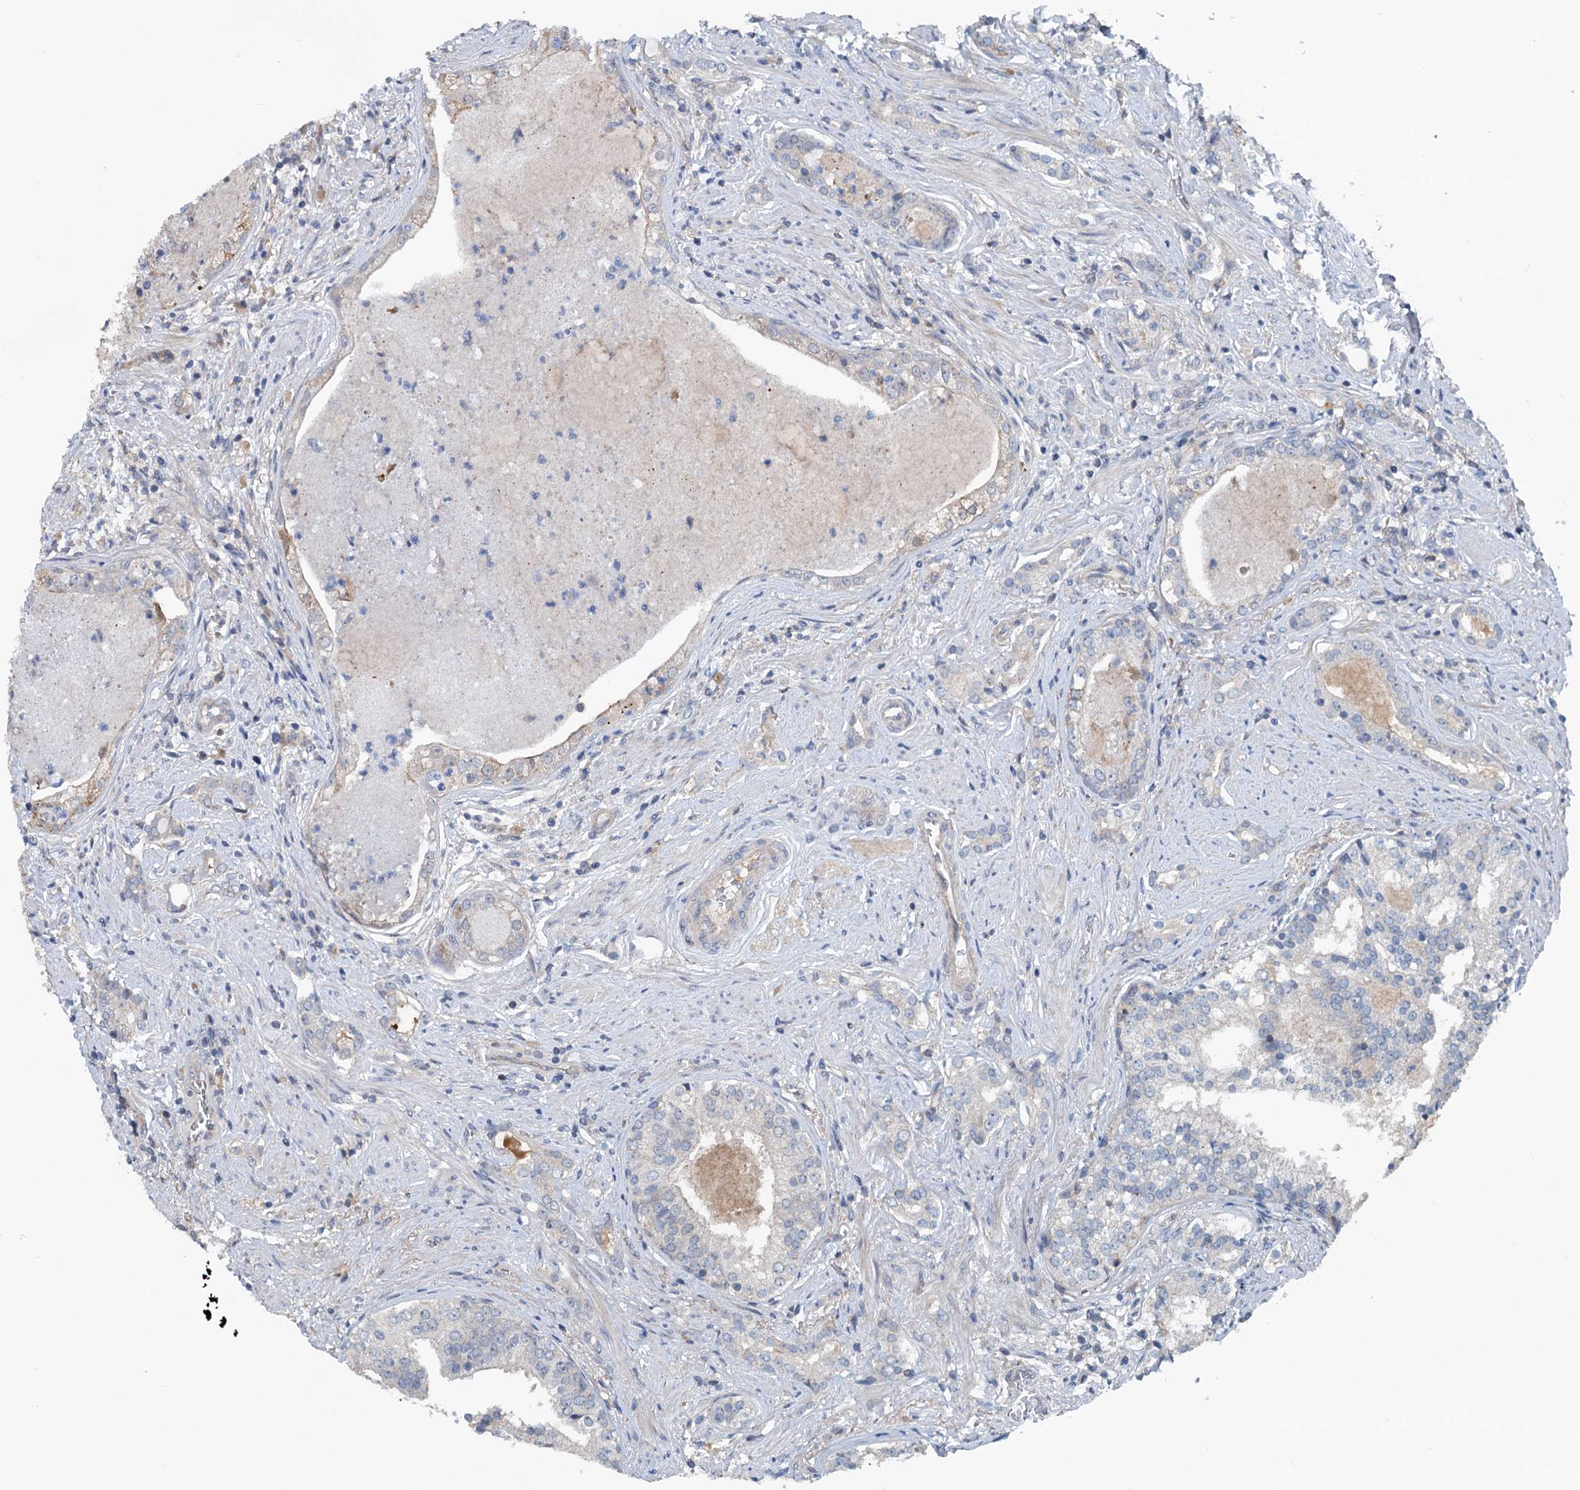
{"staining": {"intensity": "strong", "quantity": "<25%", "location": "cytoplasmic/membranous"}, "tissue": "prostate cancer", "cell_type": "Tumor cells", "image_type": "cancer", "snomed": [{"axis": "morphology", "description": "Adenocarcinoma, High grade"}, {"axis": "topography", "description": "Prostate"}], "caption": "Strong cytoplasmic/membranous positivity is identified in about <25% of tumor cells in prostate cancer (high-grade adenocarcinoma). Ihc stains the protein in brown and the nuclei are stained blue.", "gene": "TEDC1", "patient": {"sex": "male", "age": 58}}